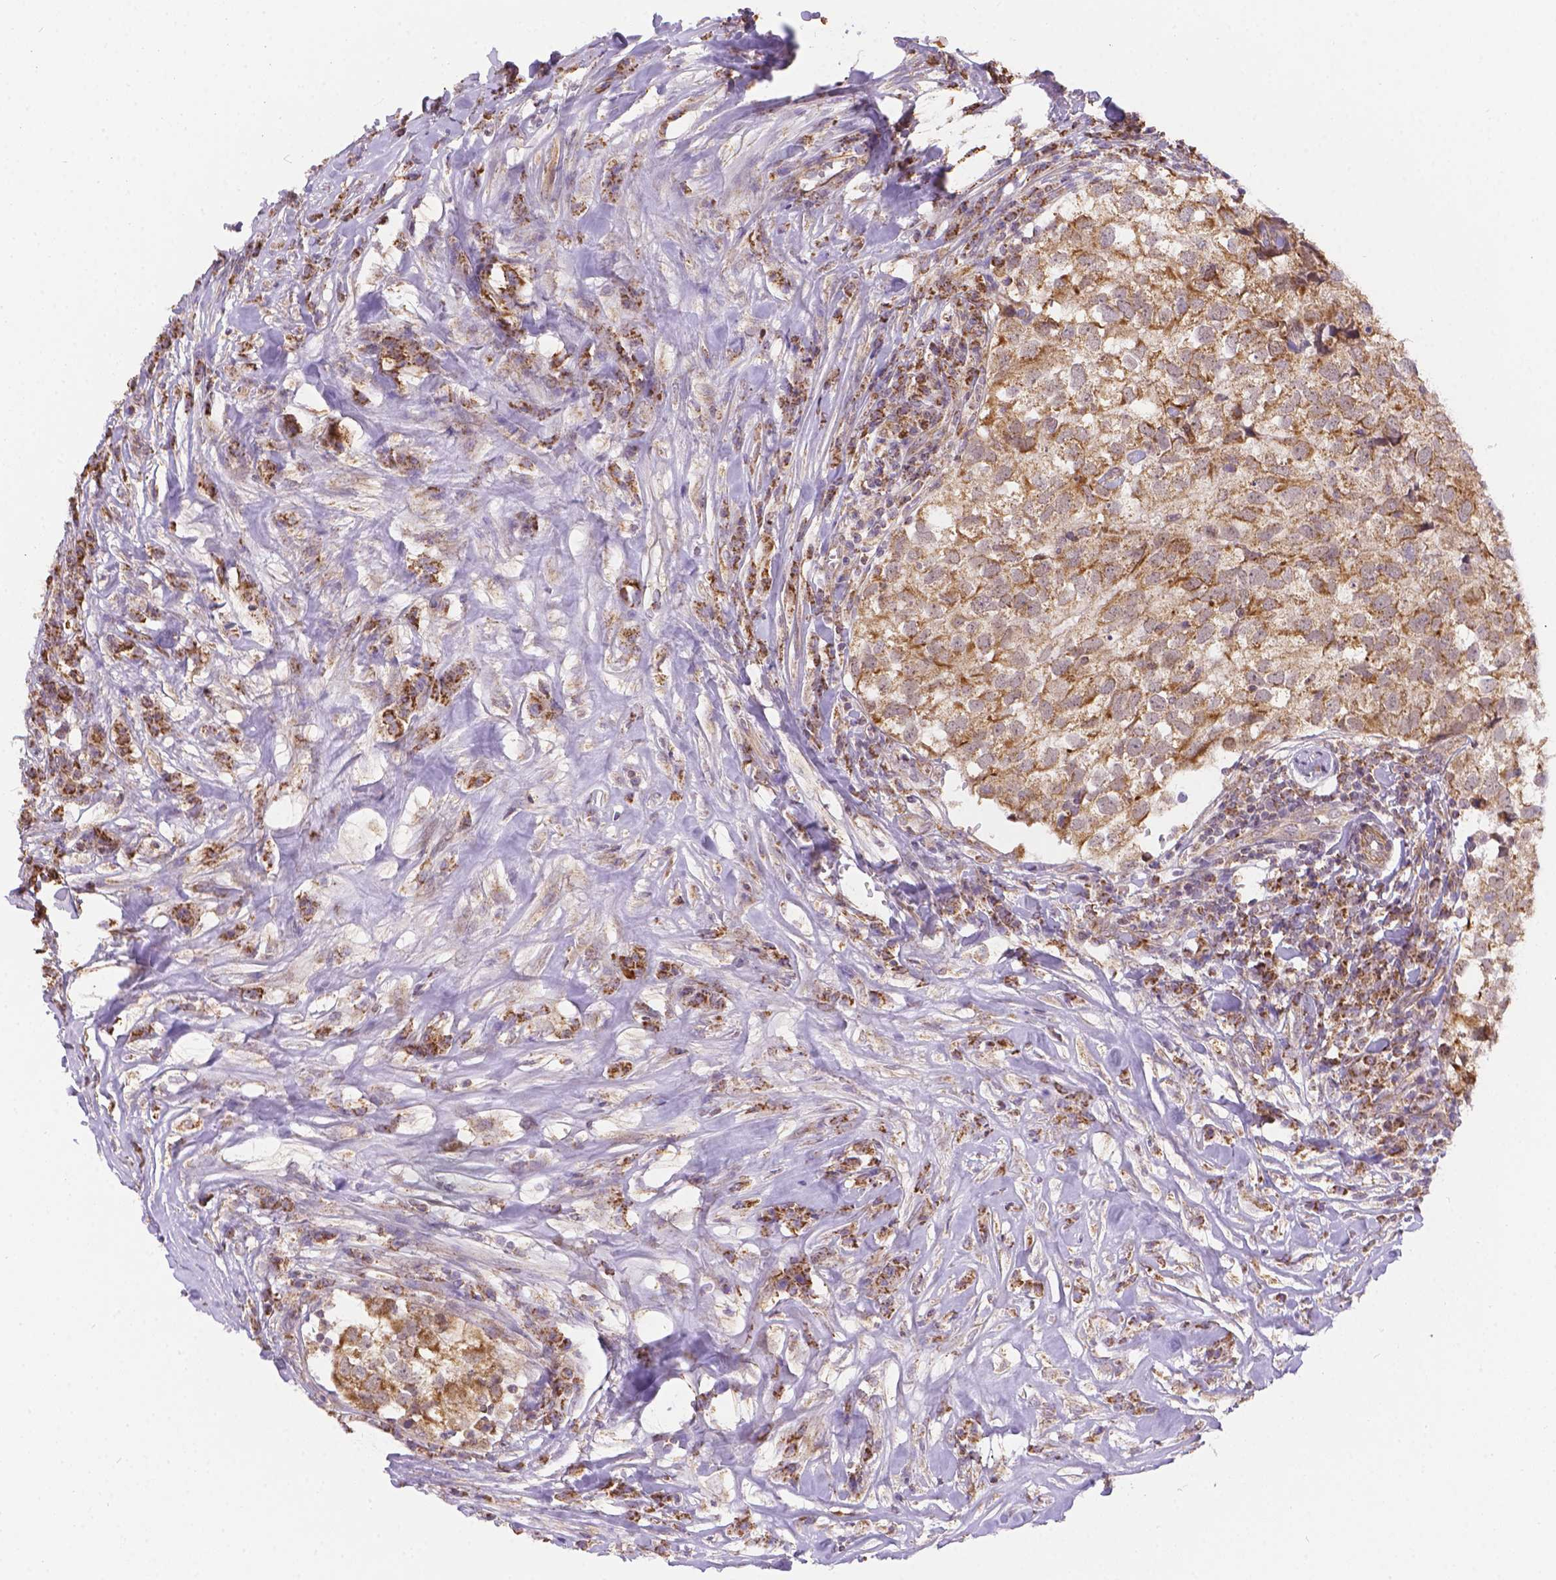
{"staining": {"intensity": "moderate", "quantity": "25%-75%", "location": "cytoplasmic/membranous"}, "tissue": "breast cancer", "cell_type": "Tumor cells", "image_type": "cancer", "snomed": [{"axis": "morphology", "description": "Duct carcinoma"}, {"axis": "topography", "description": "Breast"}], "caption": "Protein expression analysis of infiltrating ductal carcinoma (breast) reveals moderate cytoplasmic/membranous expression in approximately 25%-75% of tumor cells. The protein of interest is shown in brown color, while the nuclei are stained blue.", "gene": "CYYR1", "patient": {"sex": "female", "age": 30}}